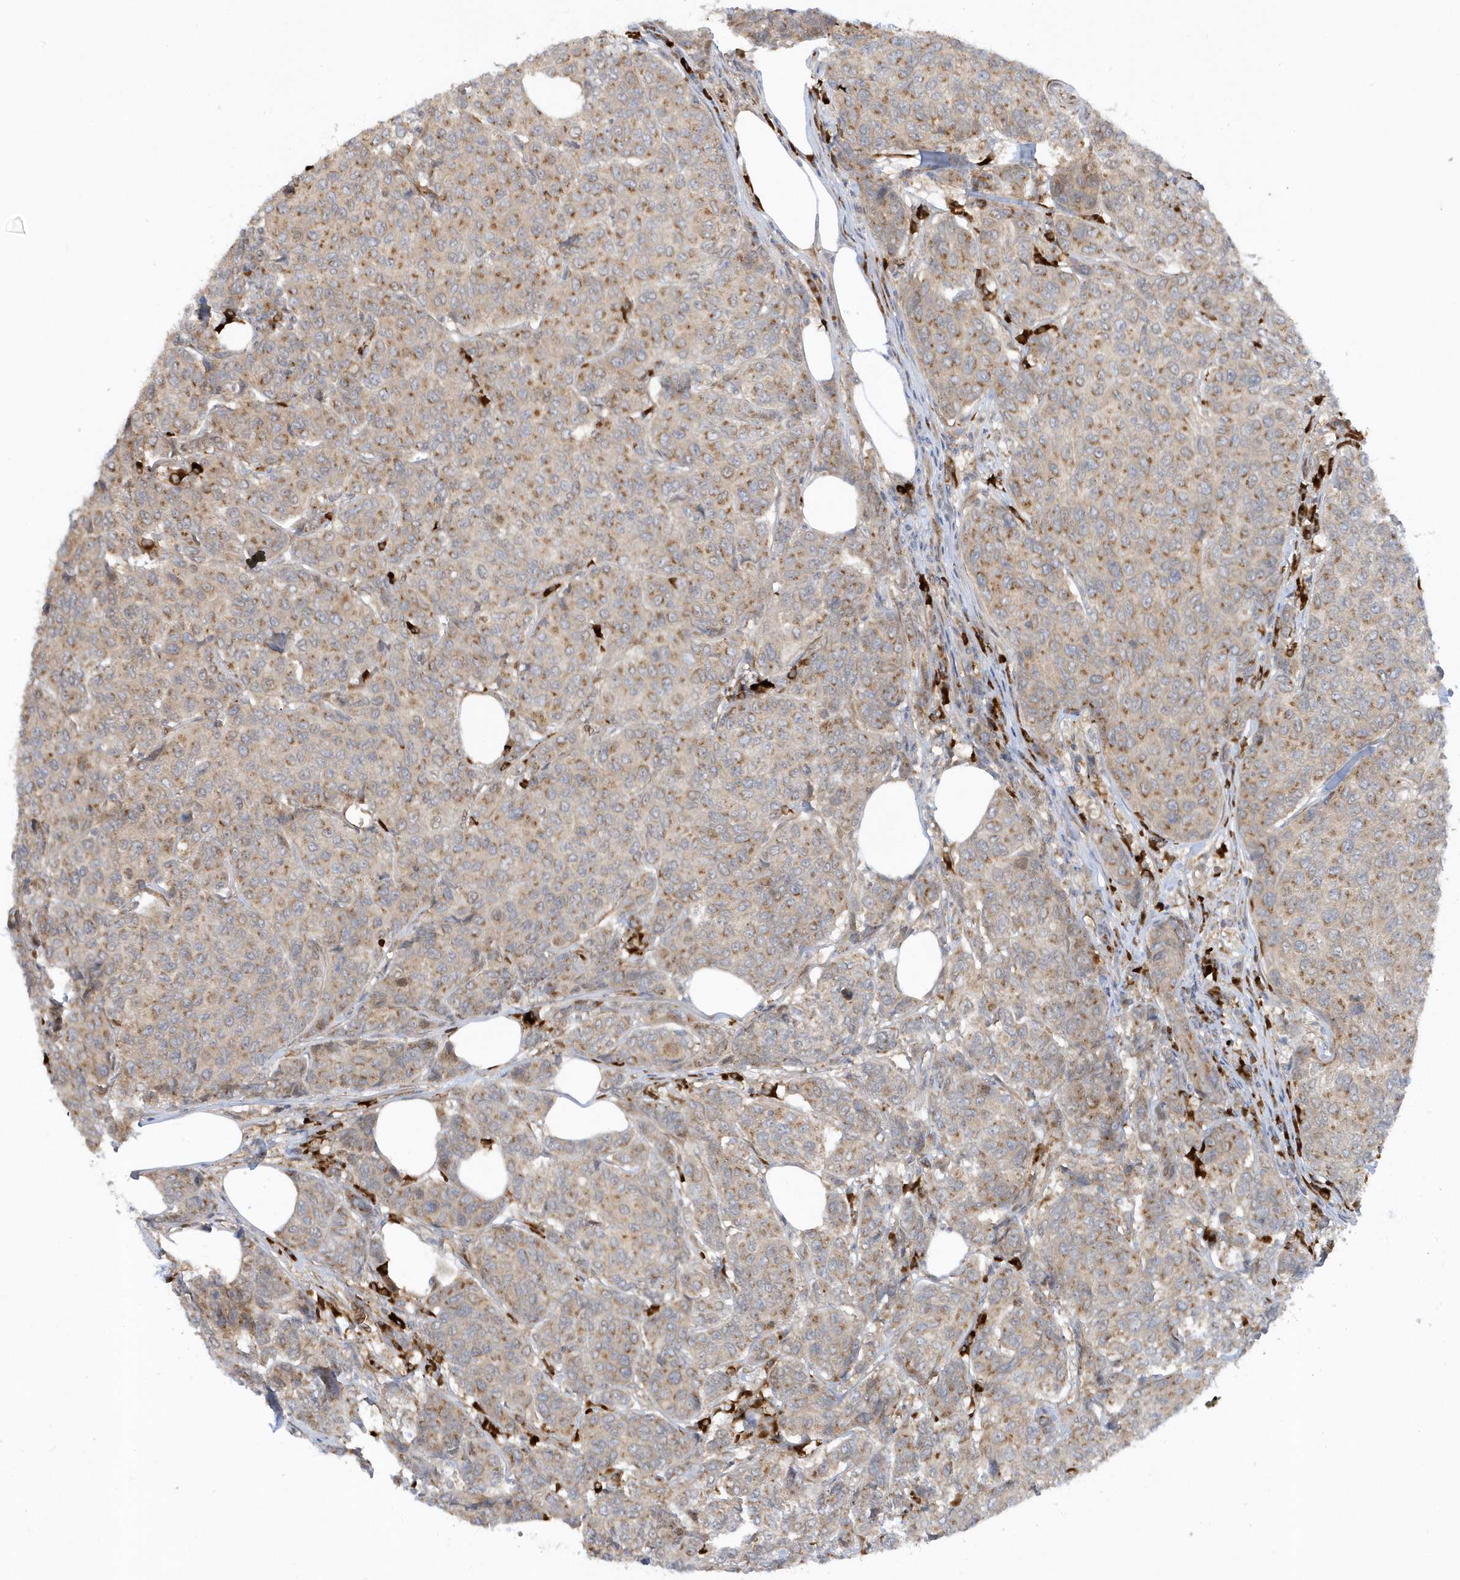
{"staining": {"intensity": "moderate", "quantity": ">75%", "location": "cytoplasmic/membranous"}, "tissue": "breast cancer", "cell_type": "Tumor cells", "image_type": "cancer", "snomed": [{"axis": "morphology", "description": "Duct carcinoma"}, {"axis": "topography", "description": "Breast"}], "caption": "Immunohistochemical staining of breast invasive ductal carcinoma demonstrates medium levels of moderate cytoplasmic/membranous protein expression in approximately >75% of tumor cells.", "gene": "RPP40", "patient": {"sex": "female", "age": 55}}